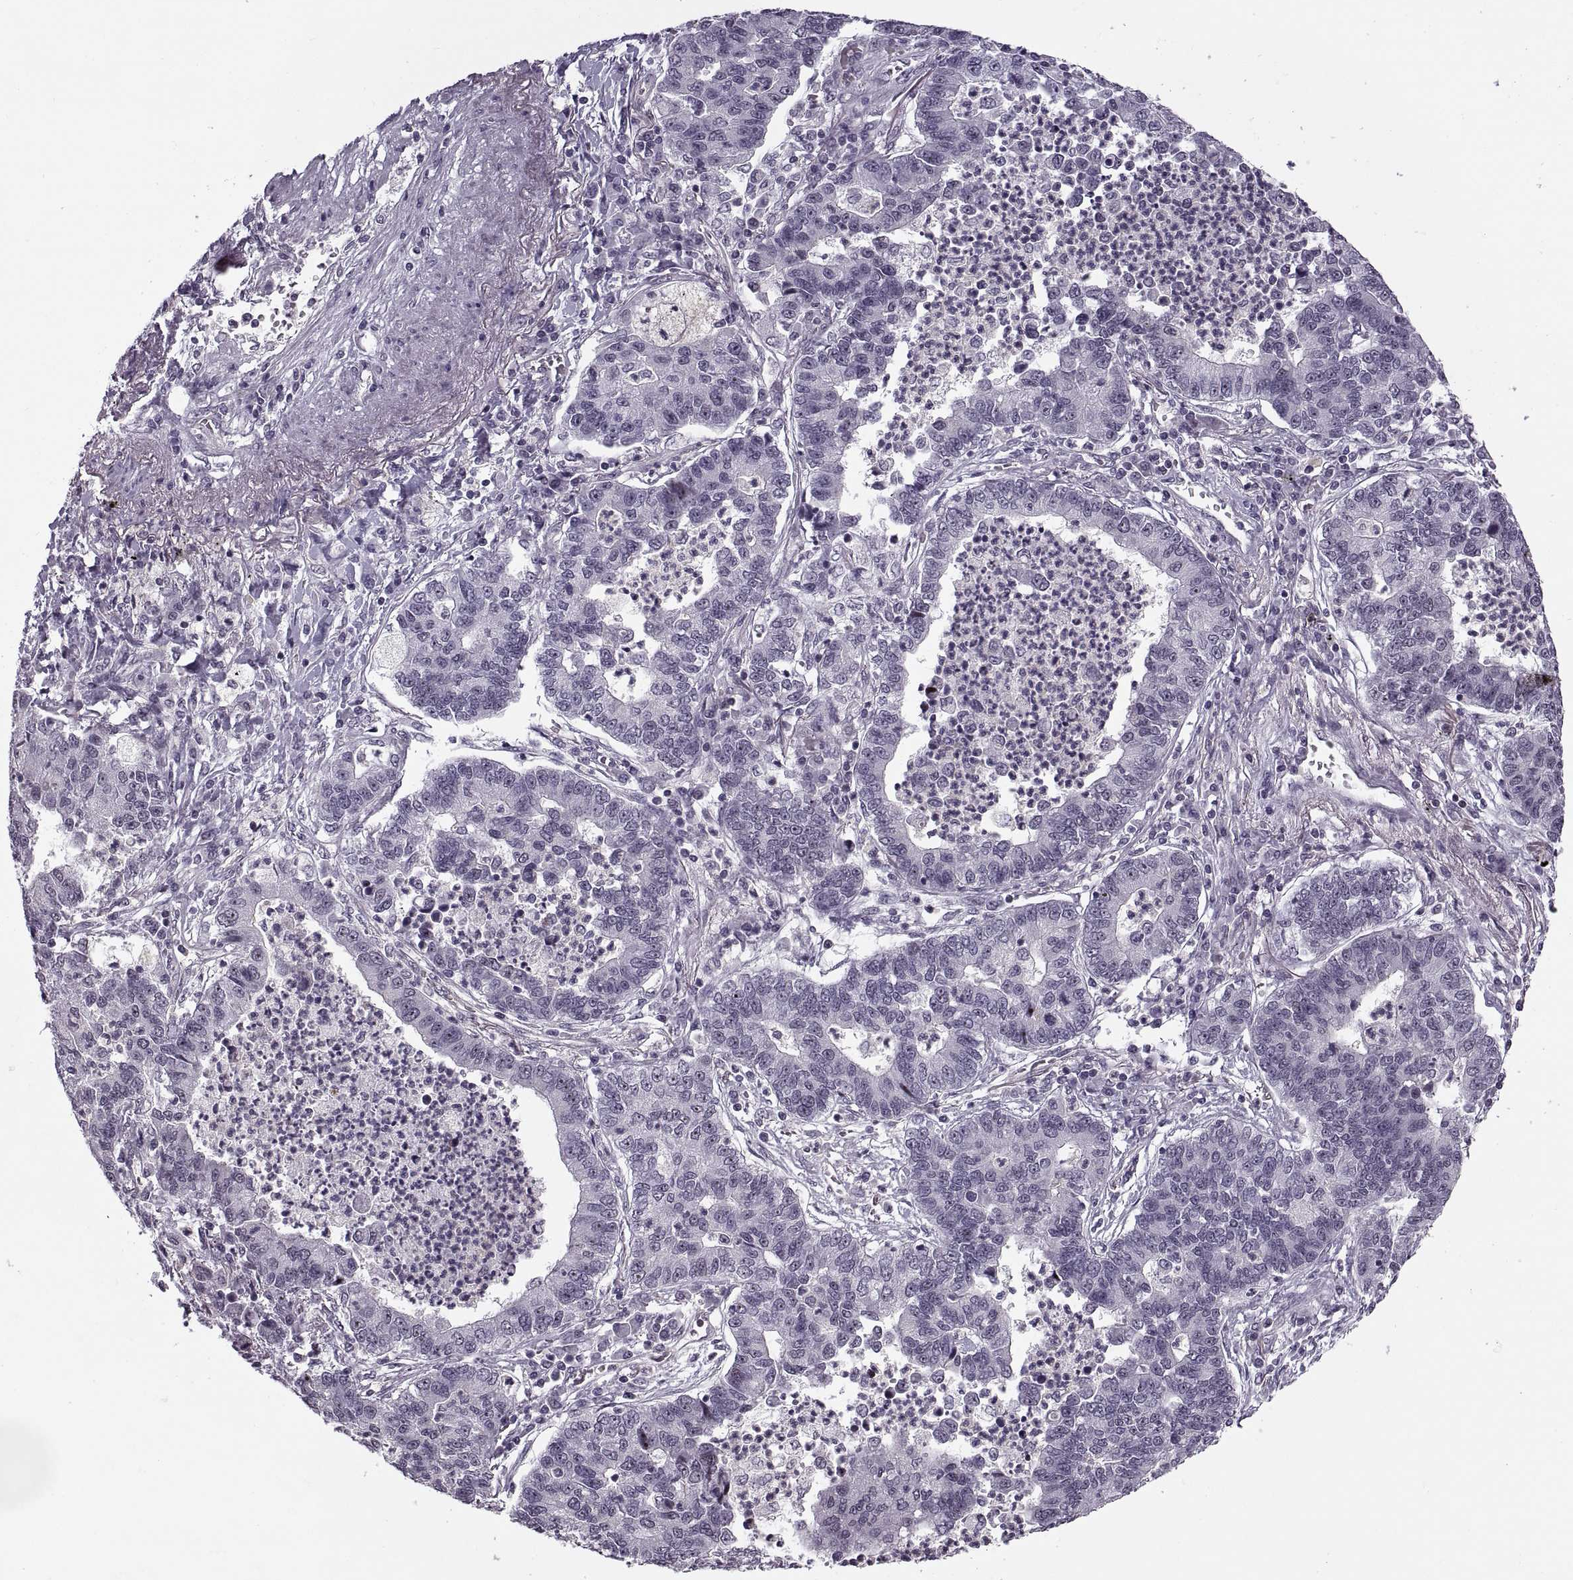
{"staining": {"intensity": "negative", "quantity": "none", "location": "none"}, "tissue": "lung cancer", "cell_type": "Tumor cells", "image_type": "cancer", "snomed": [{"axis": "morphology", "description": "Adenocarcinoma, NOS"}, {"axis": "topography", "description": "Lung"}], "caption": "The photomicrograph shows no staining of tumor cells in lung cancer.", "gene": "LUZP2", "patient": {"sex": "female", "age": 57}}